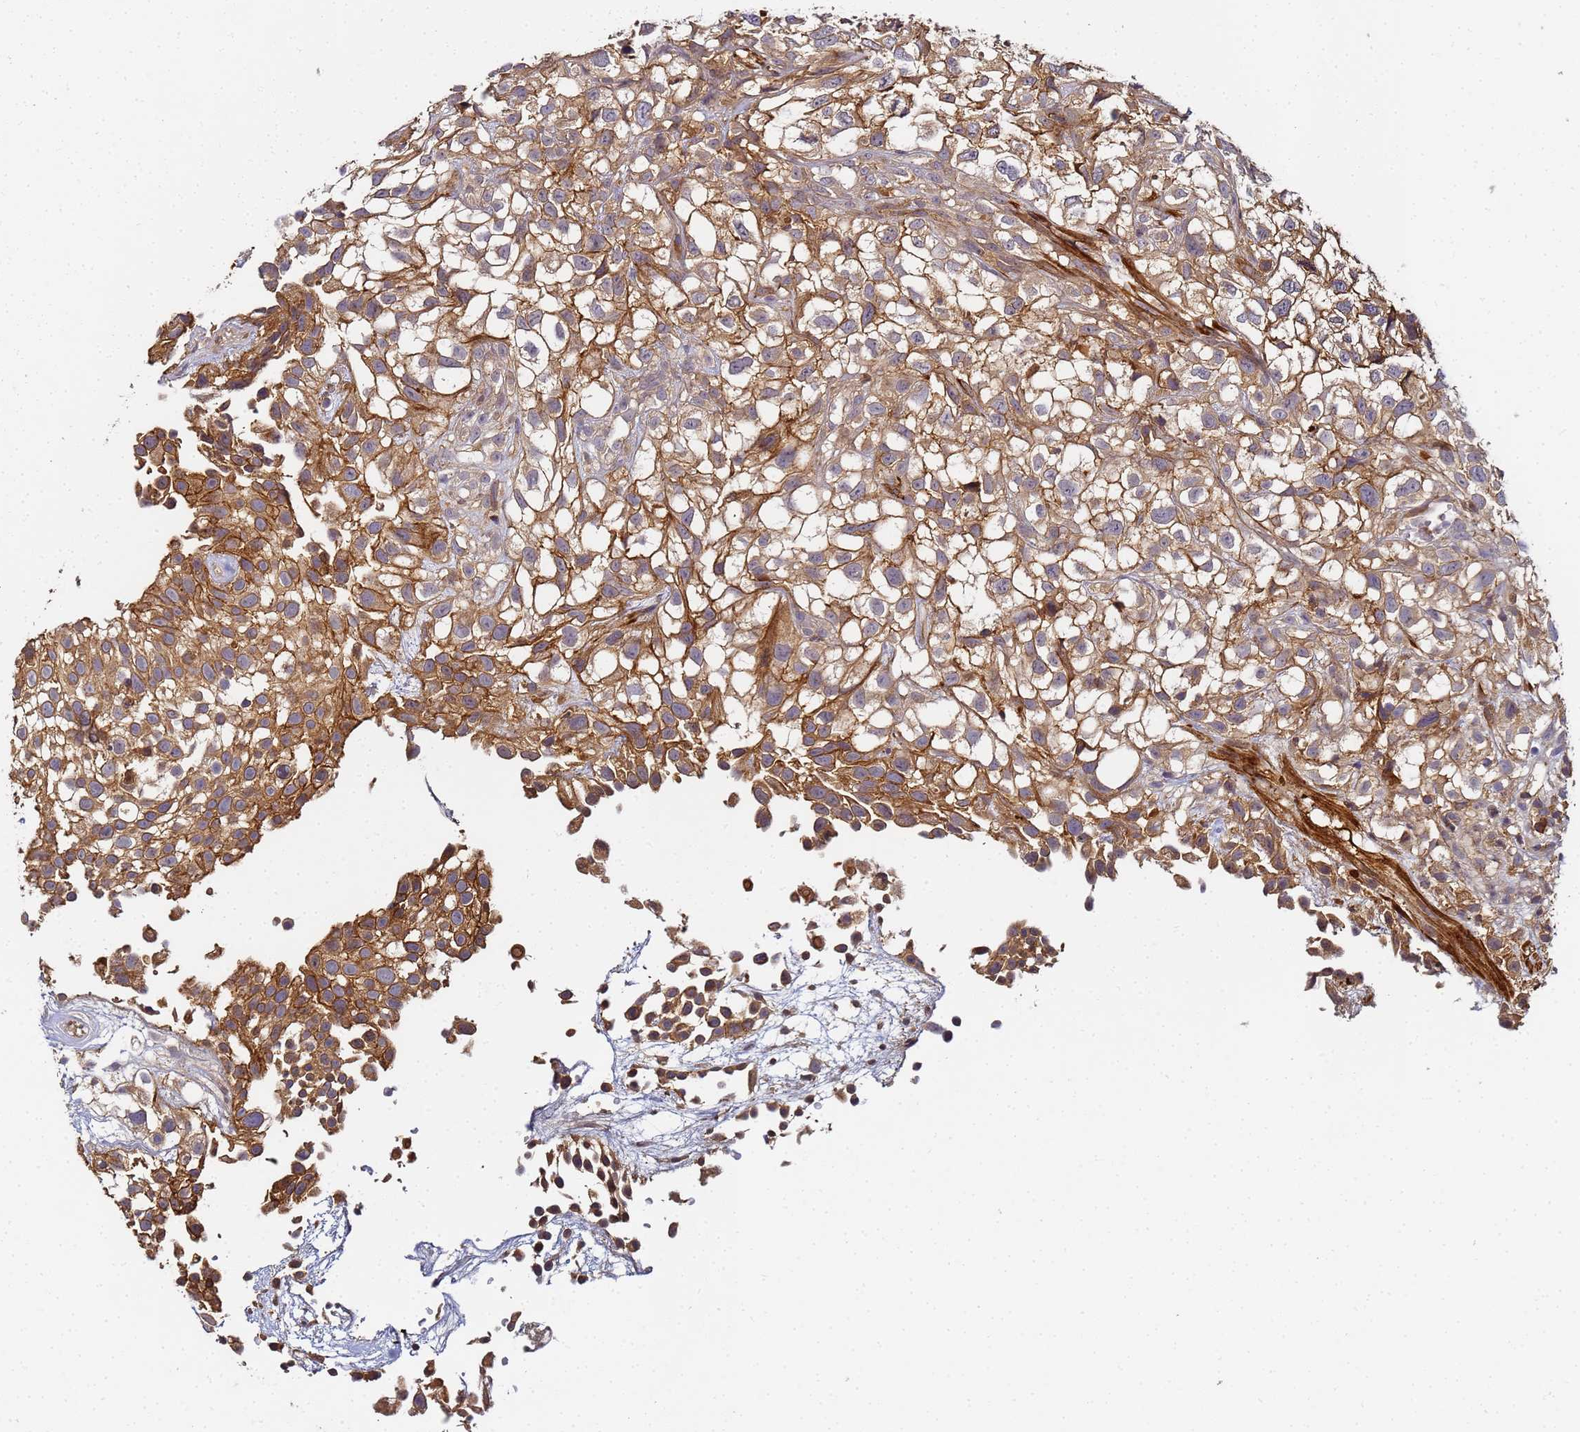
{"staining": {"intensity": "moderate", "quantity": ">75%", "location": "cytoplasmic/membranous"}, "tissue": "urothelial cancer", "cell_type": "Tumor cells", "image_type": "cancer", "snomed": [{"axis": "morphology", "description": "Urothelial carcinoma, High grade"}, {"axis": "topography", "description": "Urinary bladder"}], "caption": "Urothelial cancer stained with a brown dye reveals moderate cytoplasmic/membranous positive staining in approximately >75% of tumor cells.", "gene": "LRRC69", "patient": {"sex": "male", "age": 56}}